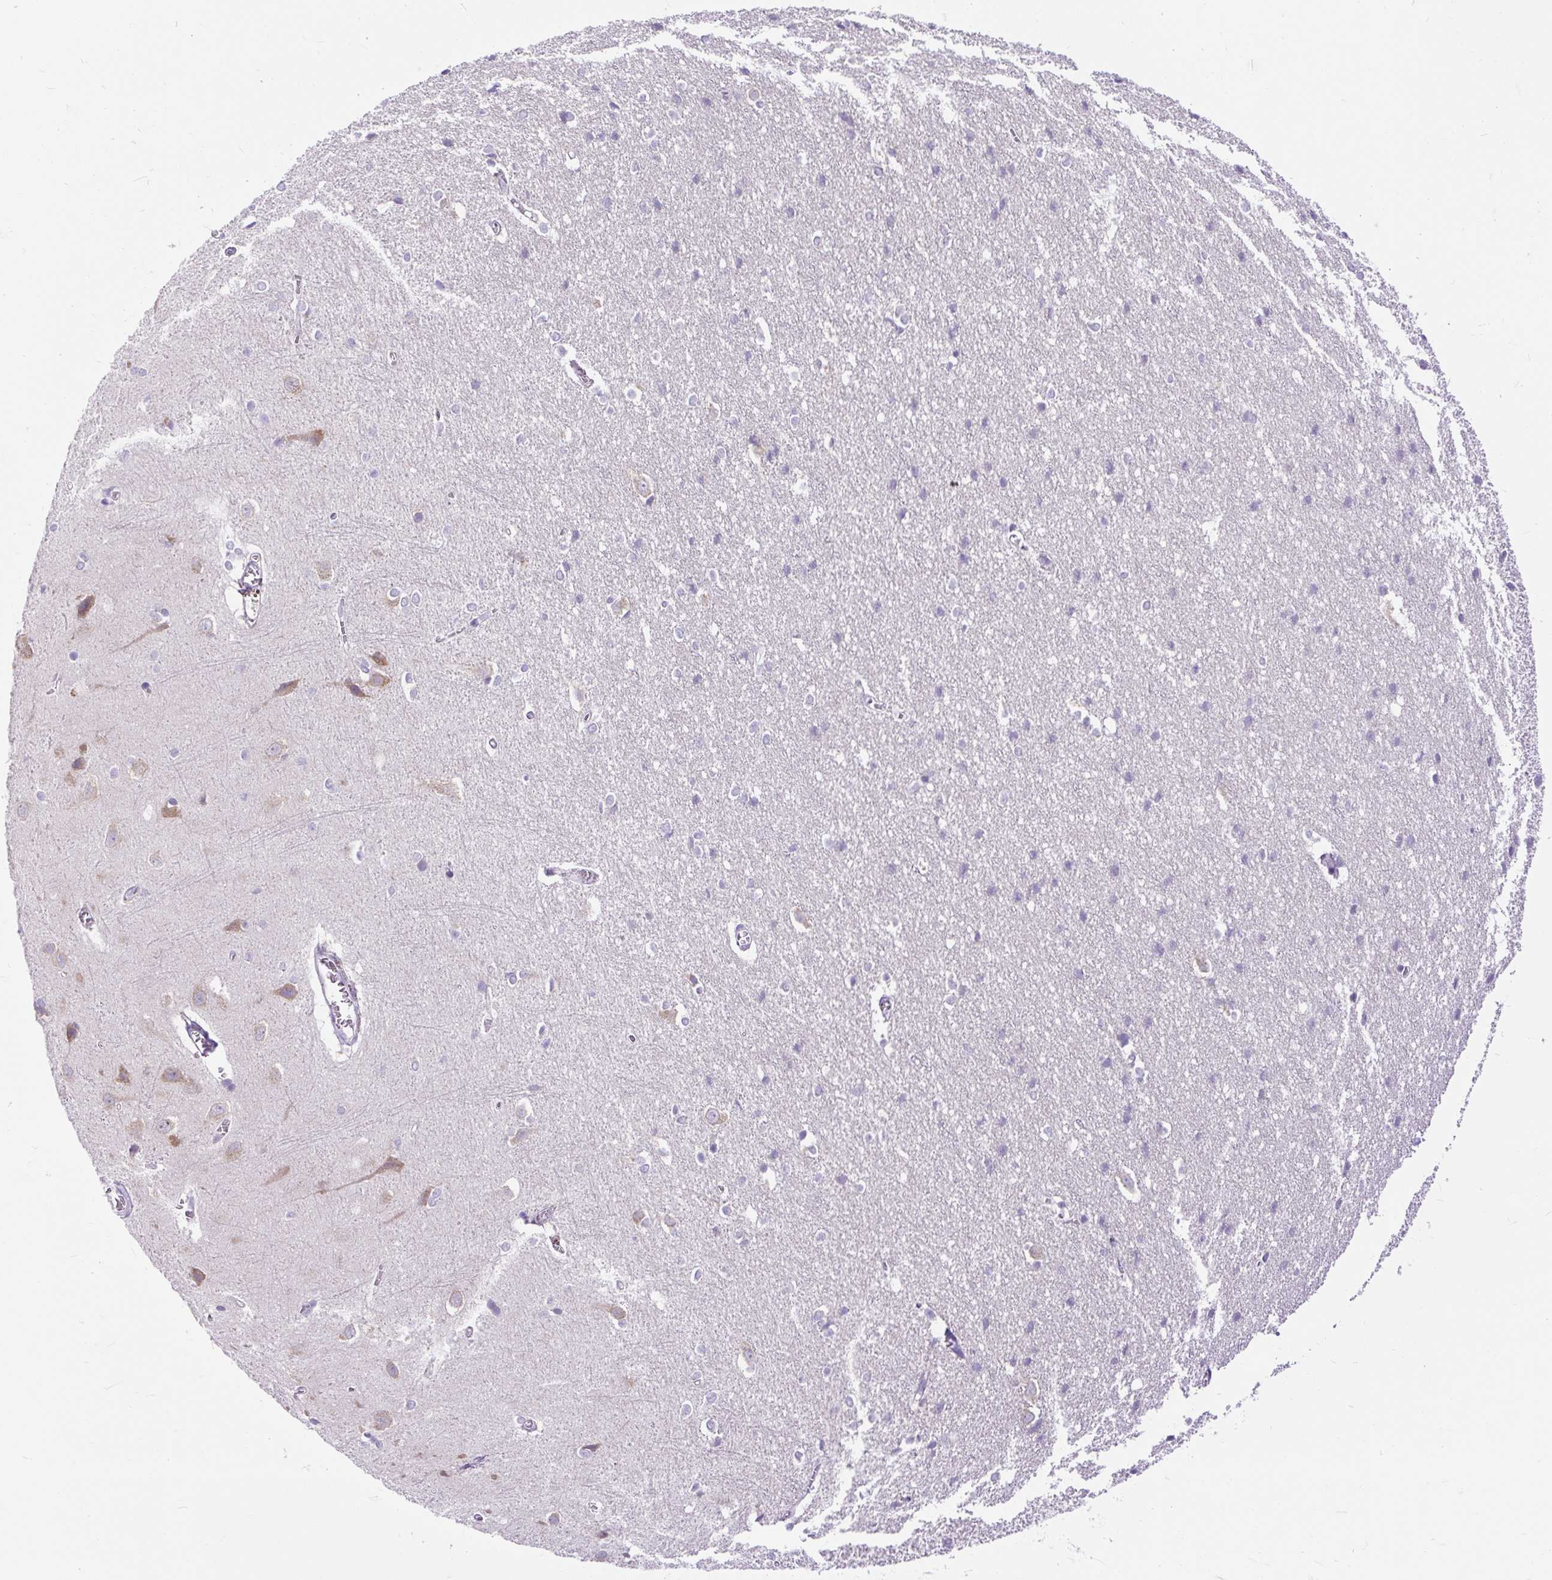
{"staining": {"intensity": "negative", "quantity": "none", "location": "none"}, "tissue": "cerebral cortex", "cell_type": "Endothelial cells", "image_type": "normal", "snomed": [{"axis": "morphology", "description": "Normal tissue, NOS"}, {"axis": "topography", "description": "Cerebral cortex"}], "caption": "This is a photomicrograph of immunohistochemistry staining of unremarkable cerebral cortex, which shows no staining in endothelial cells.", "gene": "SYBU", "patient": {"sex": "male", "age": 37}}